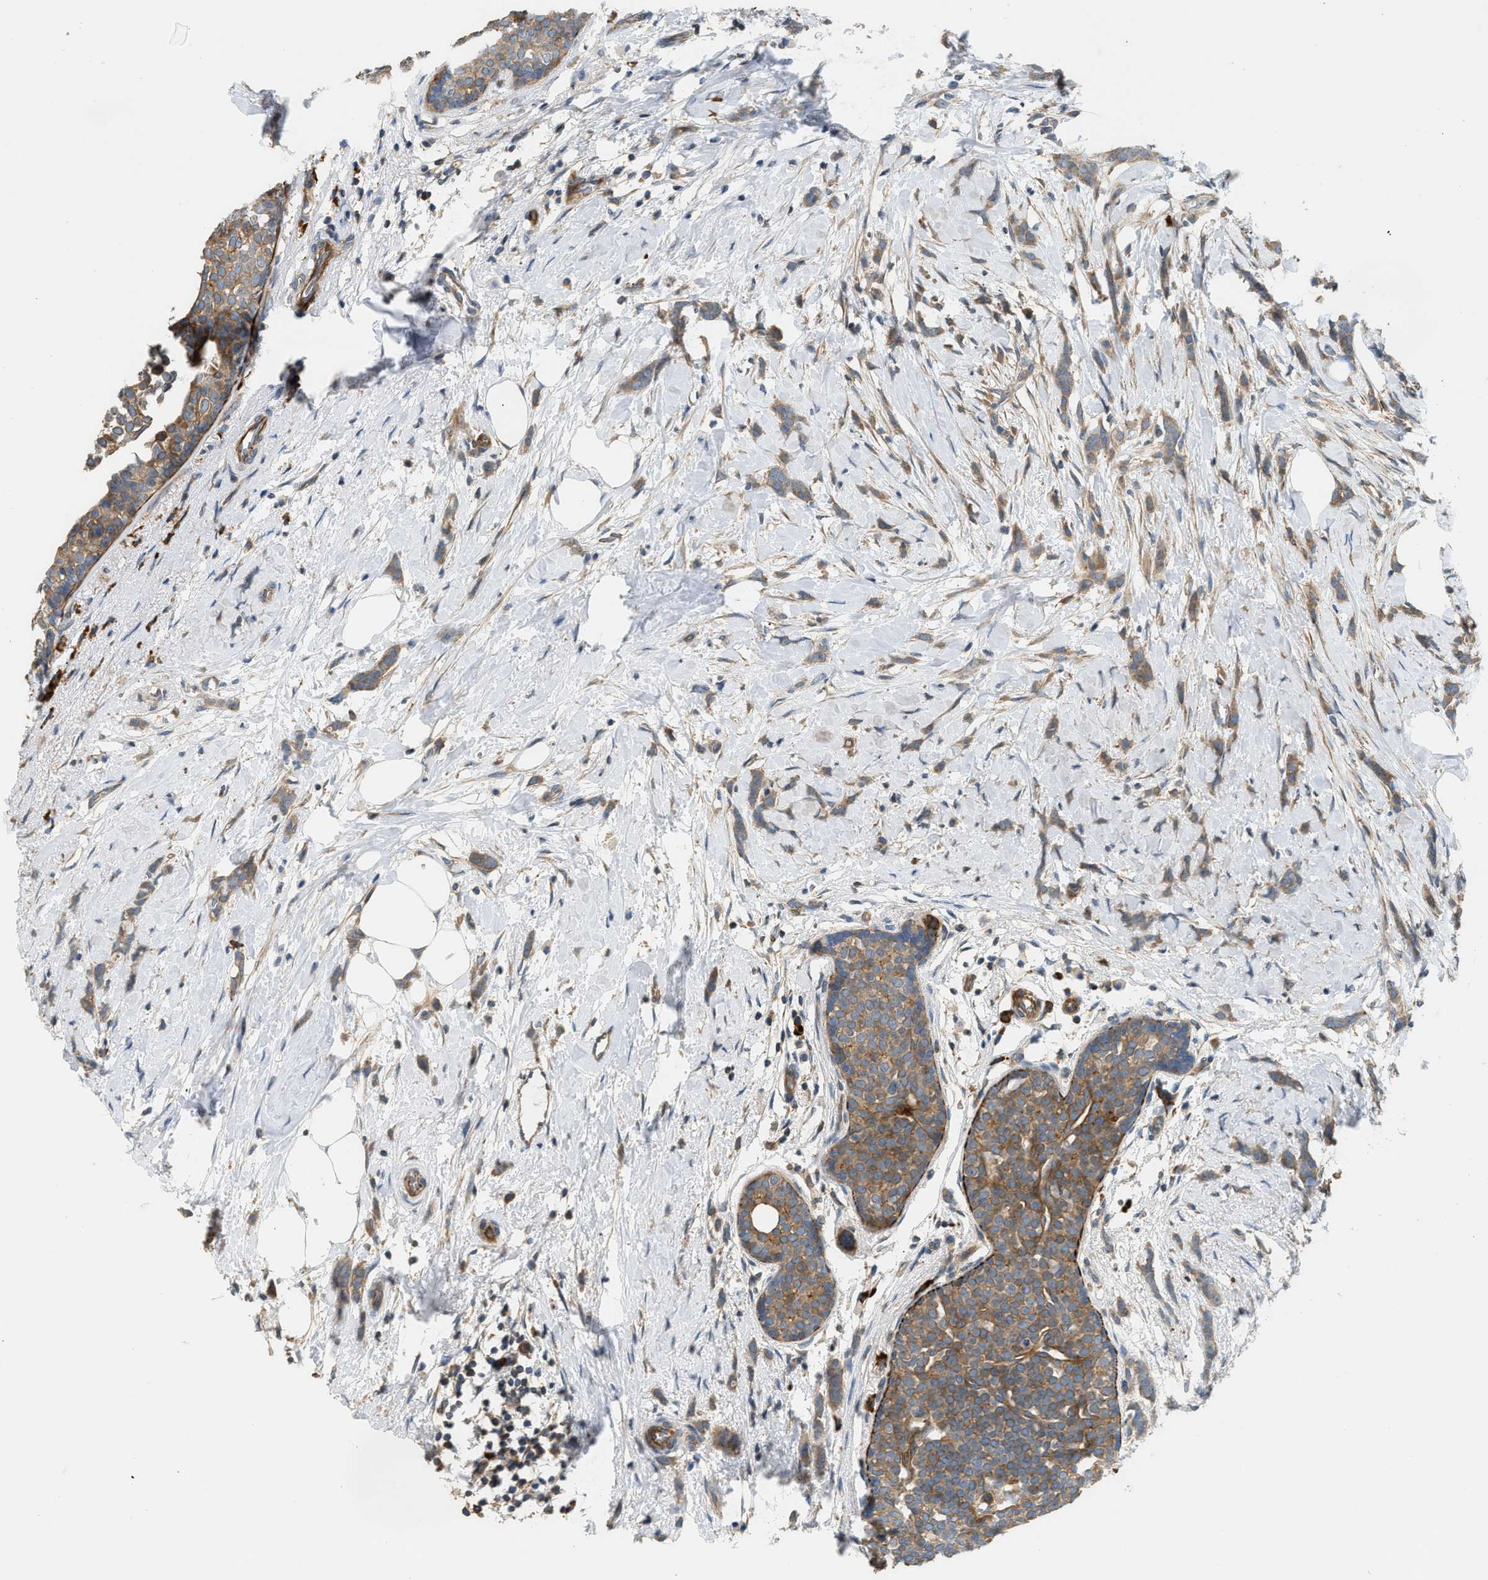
{"staining": {"intensity": "moderate", "quantity": ">75%", "location": "cytoplasmic/membranous"}, "tissue": "breast cancer", "cell_type": "Tumor cells", "image_type": "cancer", "snomed": [{"axis": "morphology", "description": "Lobular carcinoma, in situ"}, {"axis": "morphology", "description": "Lobular carcinoma"}, {"axis": "topography", "description": "Breast"}], "caption": "Breast cancer tissue reveals moderate cytoplasmic/membranous positivity in approximately >75% of tumor cells", "gene": "BTN3A2", "patient": {"sex": "female", "age": 41}}